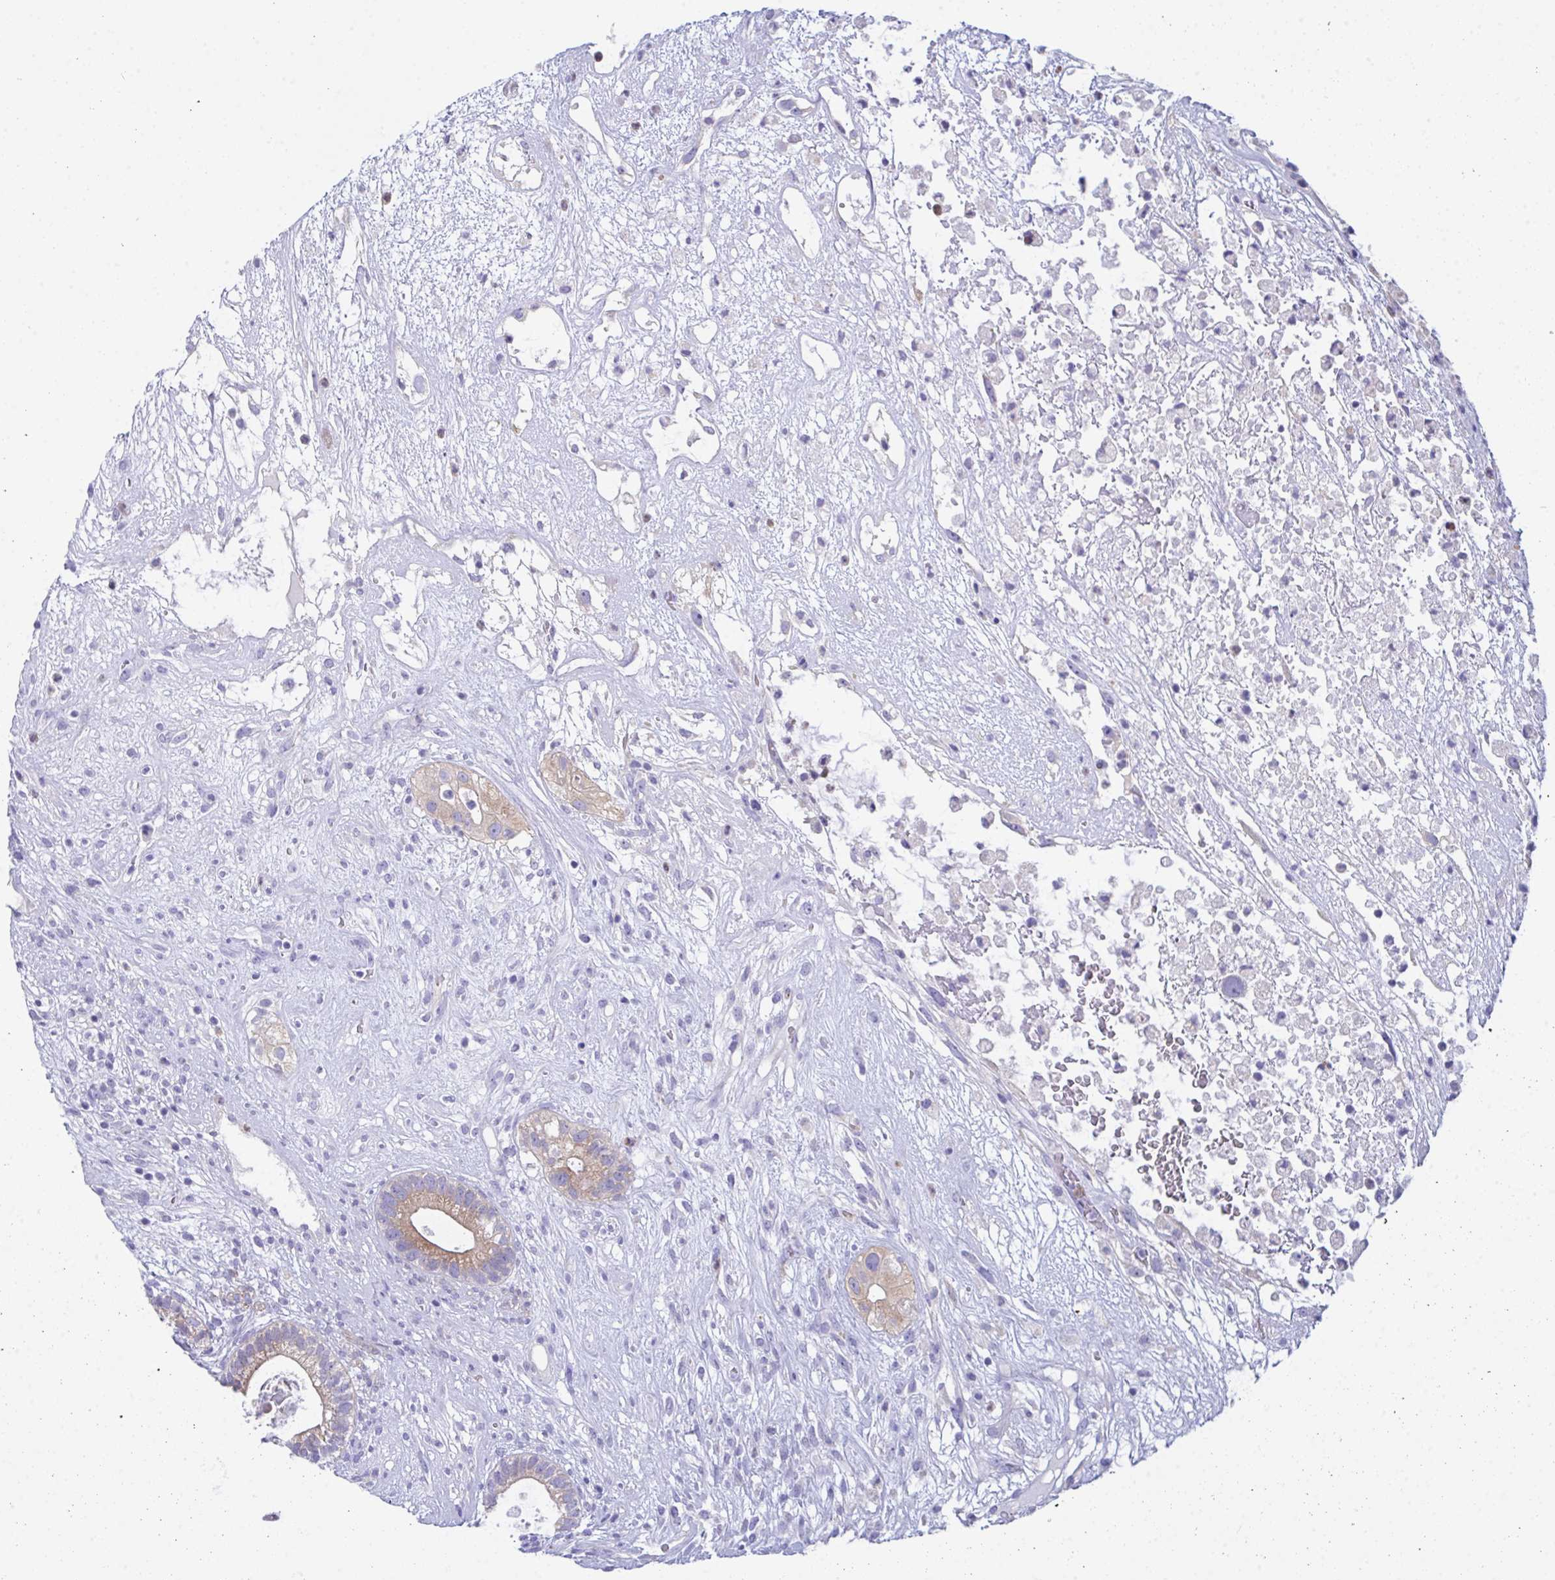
{"staining": {"intensity": "moderate", "quantity": ">75%", "location": "cytoplasmic/membranous"}, "tissue": "testis cancer", "cell_type": "Tumor cells", "image_type": "cancer", "snomed": [{"axis": "morphology", "description": "Seminoma, NOS"}, {"axis": "morphology", "description": "Carcinoma, Embryonal, NOS"}, {"axis": "topography", "description": "Testis"}], "caption": "Testis cancer stained with DAB (3,3'-diaminobenzidine) immunohistochemistry demonstrates medium levels of moderate cytoplasmic/membranous staining in approximately >75% of tumor cells.", "gene": "CEP170B", "patient": {"sex": "male", "age": 41}}